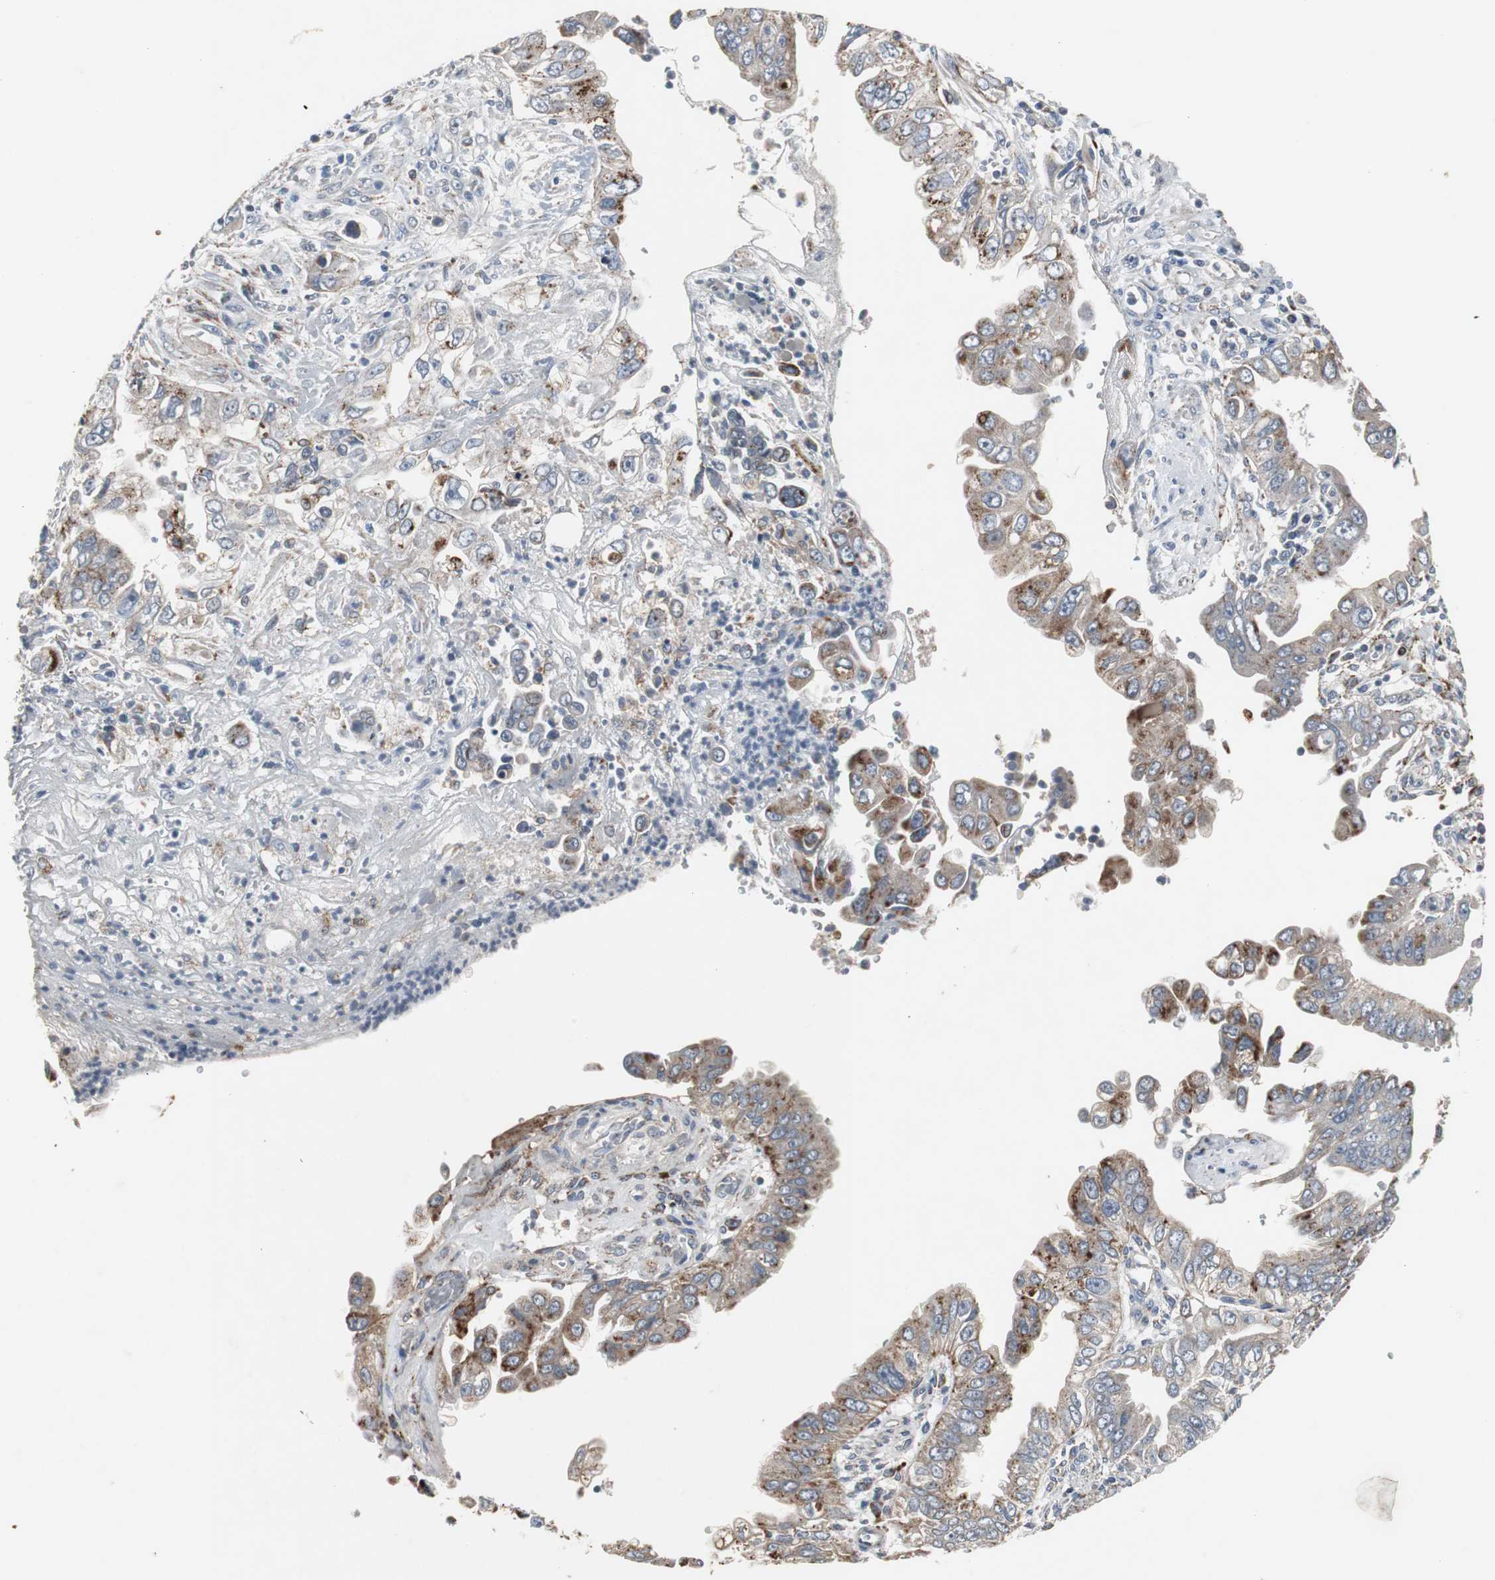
{"staining": {"intensity": "strong", "quantity": ">75%", "location": "cytoplasmic/membranous"}, "tissue": "pancreatic cancer", "cell_type": "Tumor cells", "image_type": "cancer", "snomed": [{"axis": "morphology", "description": "Normal tissue, NOS"}, {"axis": "topography", "description": "Lymph node"}], "caption": "Immunohistochemical staining of human pancreatic cancer demonstrates high levels of strong cytoplasmic/membranous protein positivity in approximately >75% of tumor cells. (DAB = brown stain, brightfield microscopy at high magnification).", "gene": "GBA1", "patient": {"sex": "male", "age": 50}}